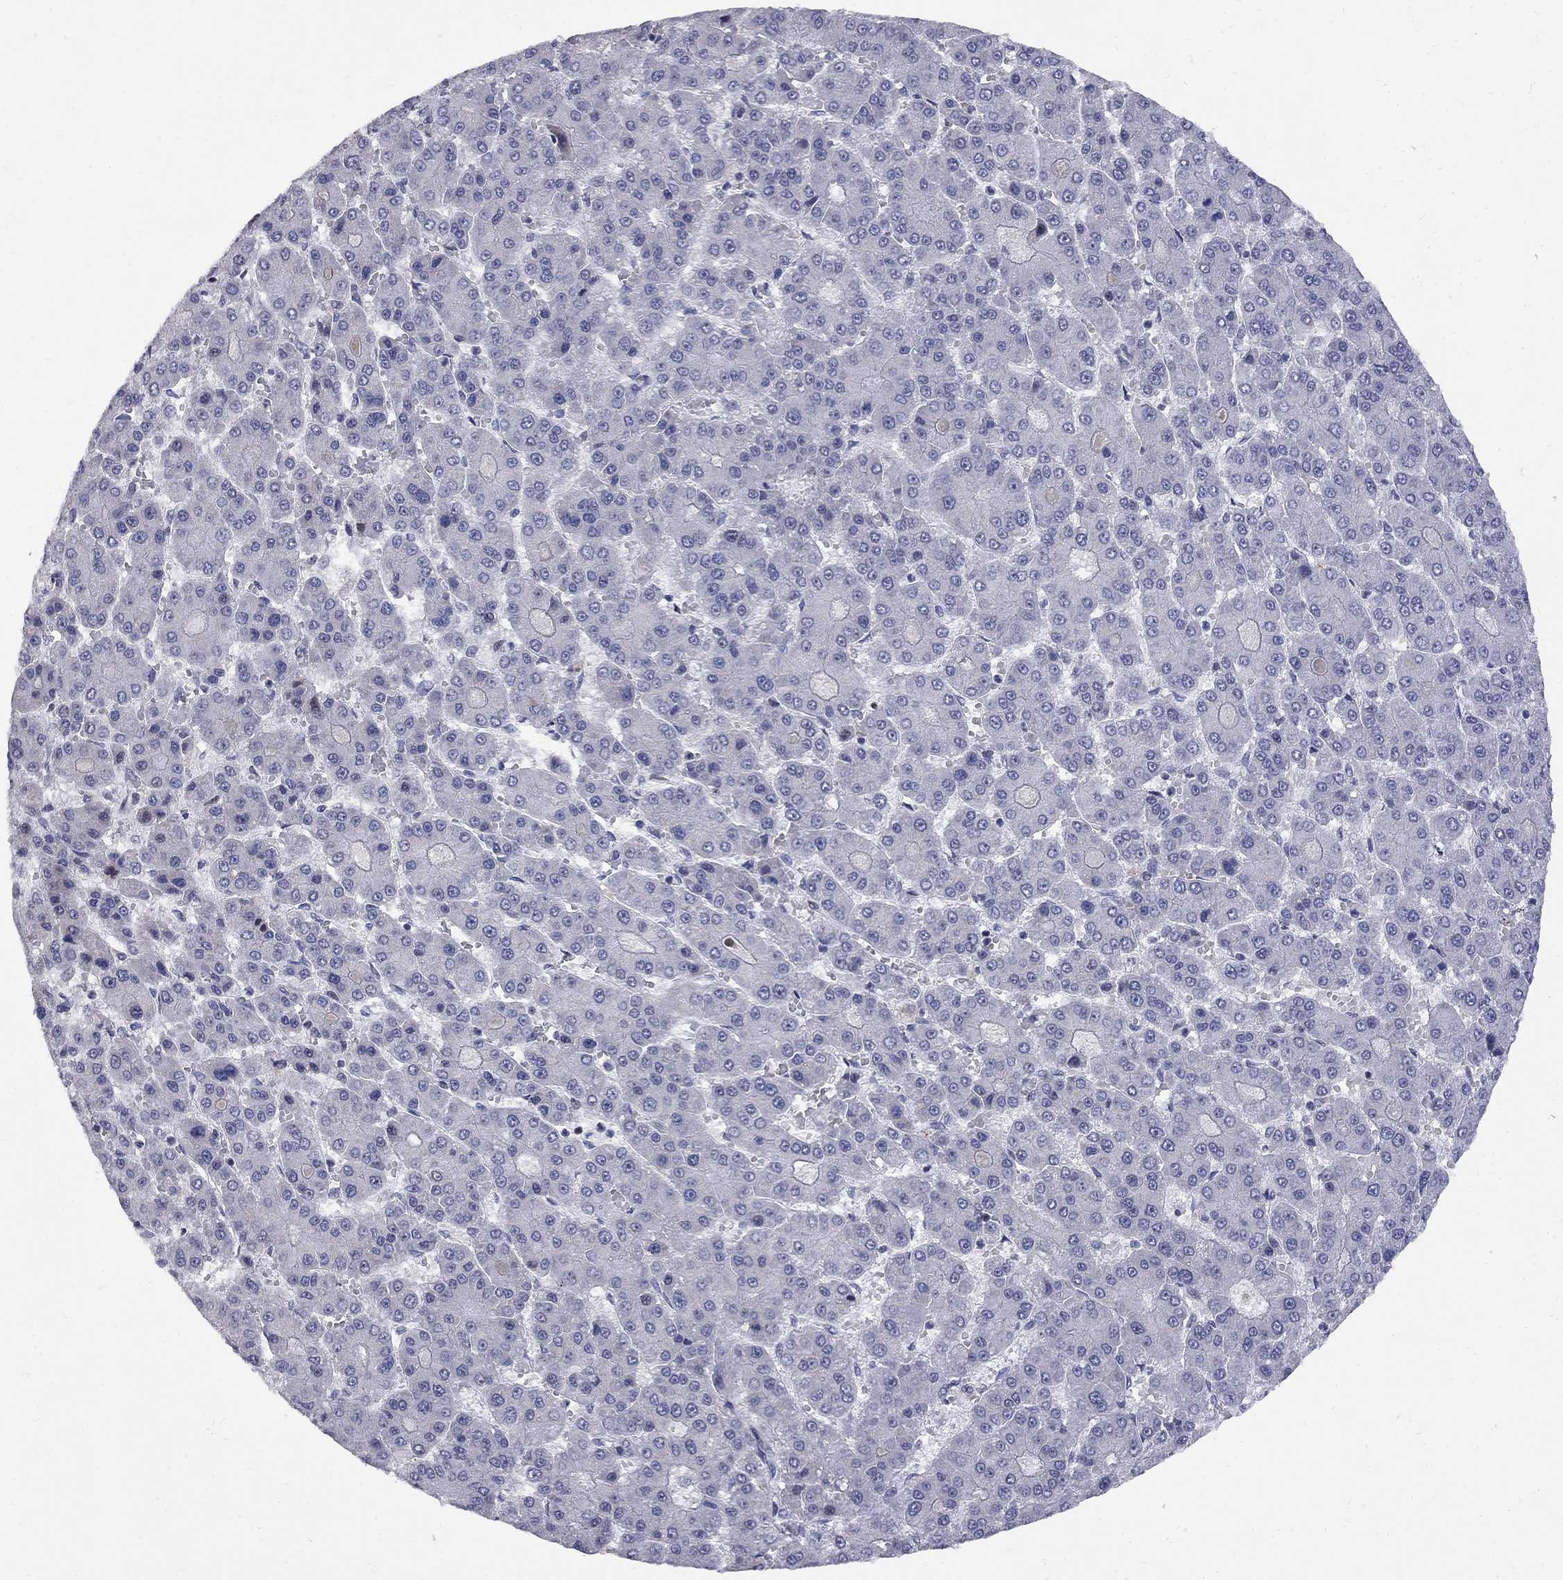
{"staining": {"intensity": "negative", "quantity": "none", "location": "none"}, "tissue": "liver cancer", "cell_type": "Tumor cells", "image_type": "cancer", "snomed": [{"axis": "morphology", "description": "Carcinoma, Hepatocellular, NOS"}, {"axis": "topography", "description": "Liver"}], "caption": "Photomicrograph shows no significant protein staining in tumor cells of hepatocellular carcinoma (liver). (DAB (3,3'-diaminobenzidine) immunohistochemistry (IHC) visualized using brightfield microscopy, high magnification).", "gene": "DHX33", "patient": {"sex": "male", "age": 70}}